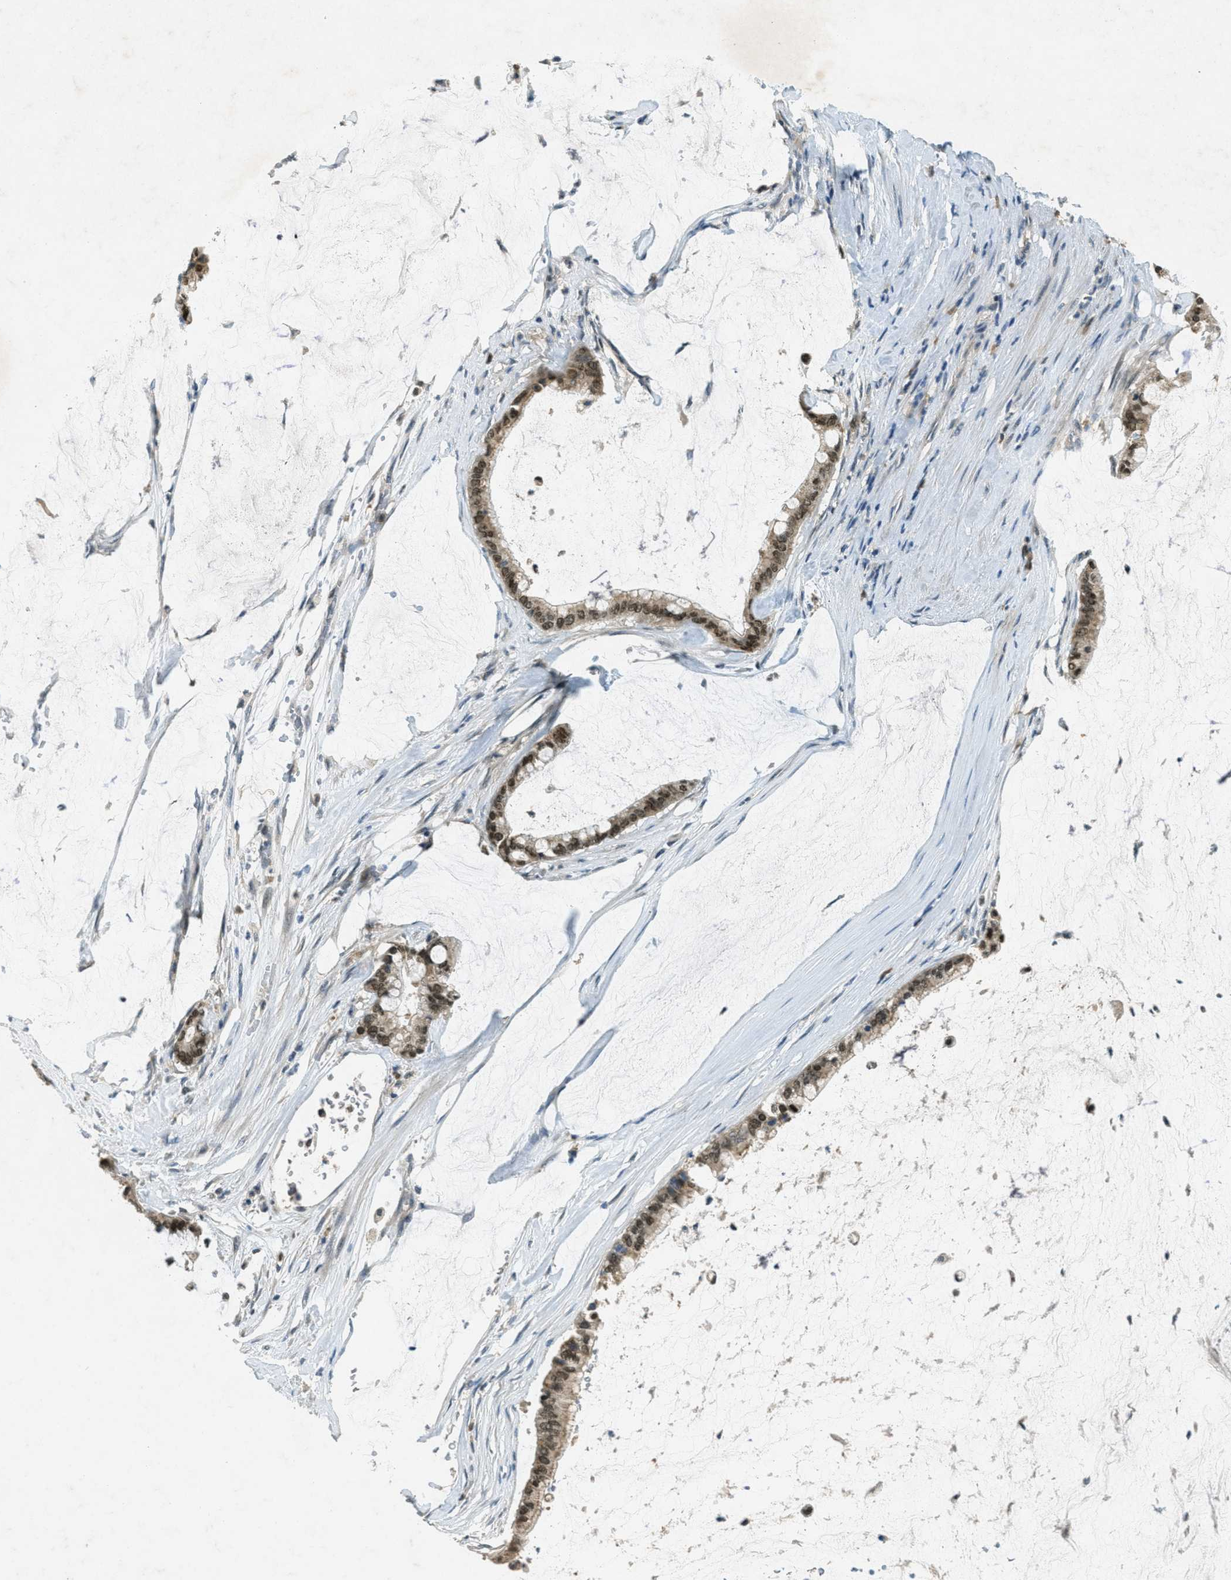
{"staining": {"intensity": "moderate", "quantity": ">75%", "location": "nuclear"}, "tissue": "pancreatic cancer", "cell_type": "Tumor cells", "image_type": "cancer", "snomed": [{"axis": "morphology", "description": "Adenocarcinoma, NOS"}, {"axis": "topography", "description": "Pancreas"}], "caption": "Adenocarcinoma (pancreatic) stained with a brown dye exhibits moderate nuclear positive positivity in about >75% of tumor cells.", "gene": "TCF20", "patient": {"sex": "male", "age": 41}}